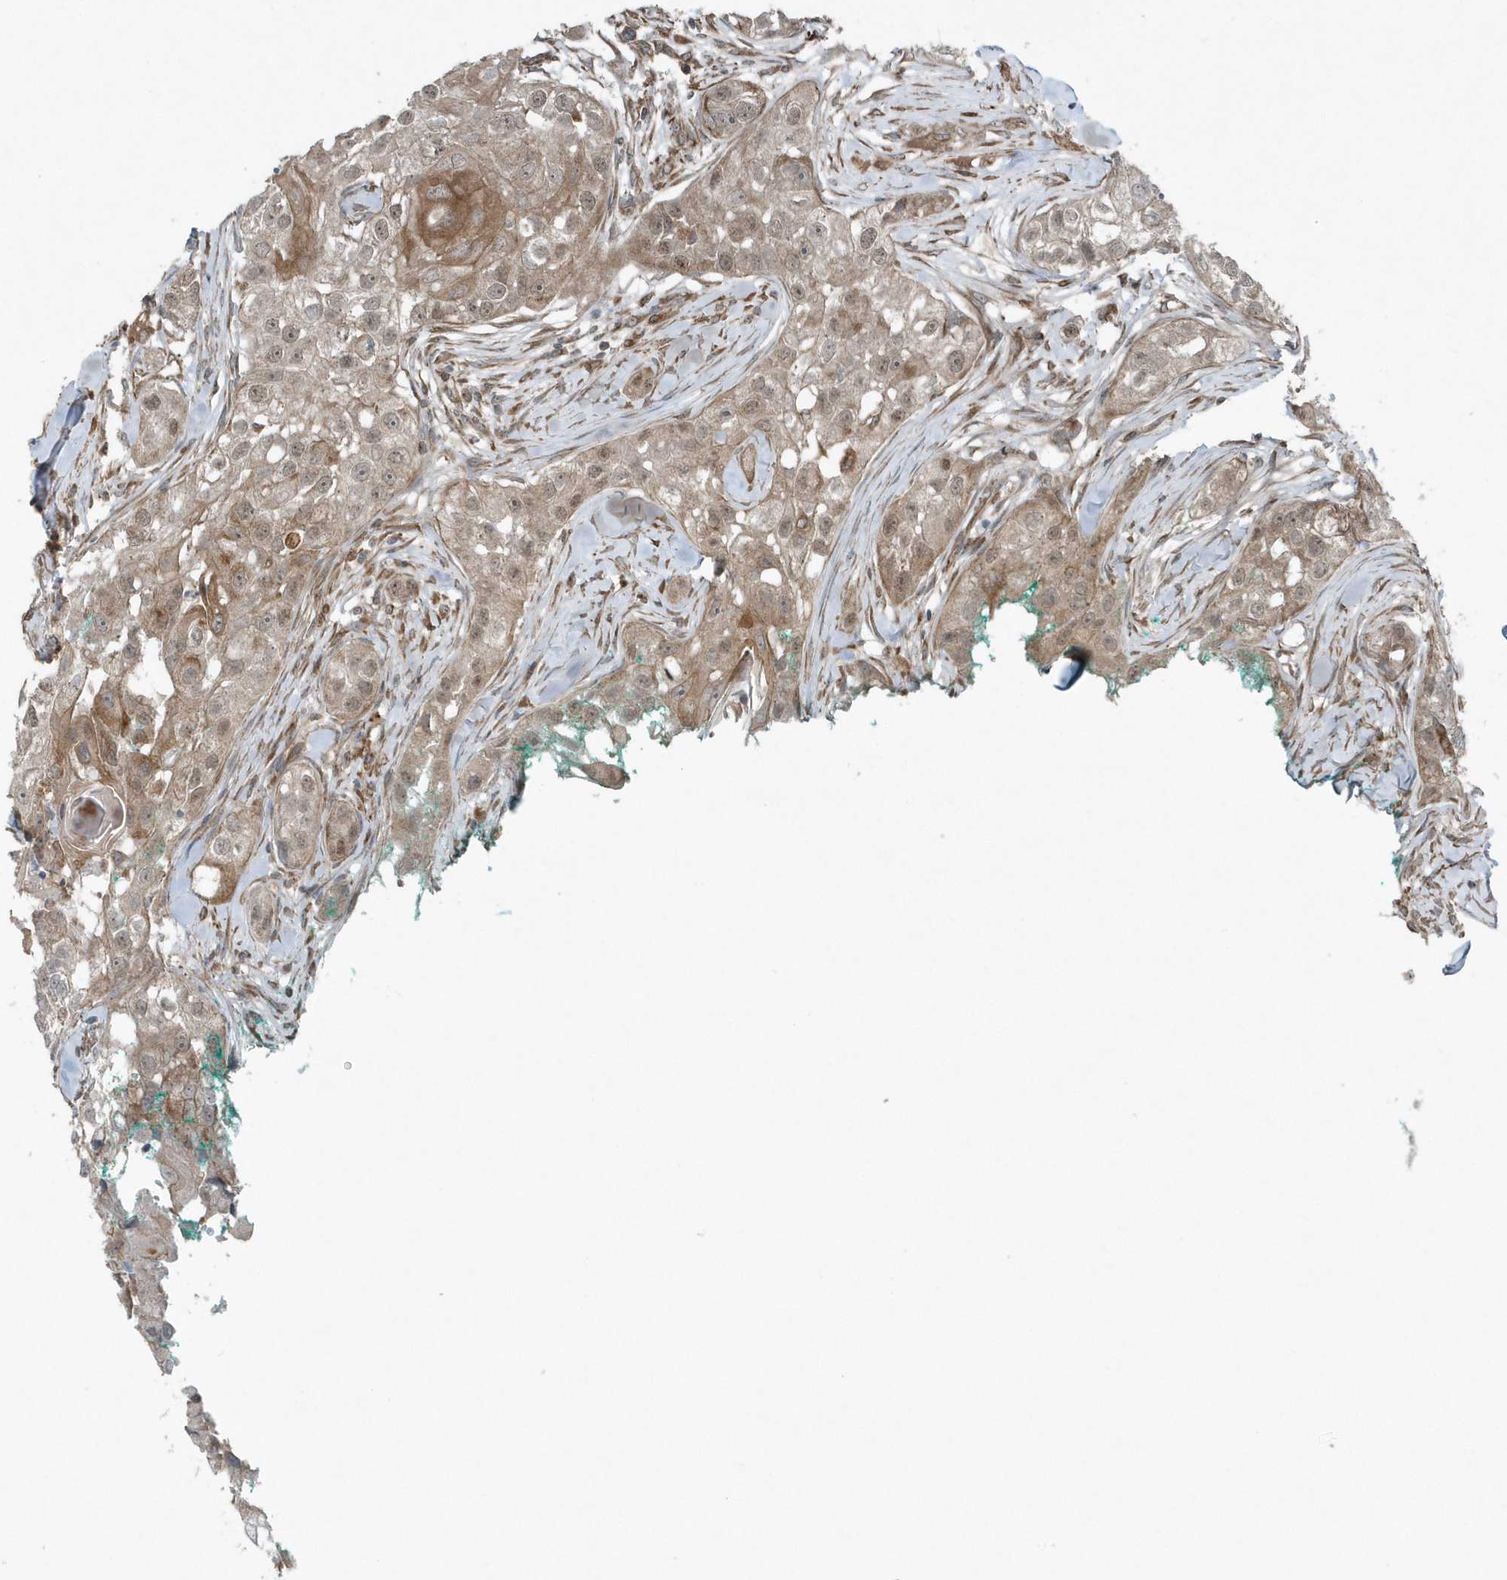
{"staining": {"intensity": "moderate", "quantity": "25%-75%", "location": "cytoplasmic/membranous,nuclear"}, "tissue": "head and neck cancer", "cell_type": "Tumor cells", "image_type": "cancer", "snomed": [{"axis": "morphology", "description": "Normal tissue, NOS"}, {"axis": "morphology", "description": "Squamous cell carcinoma, NOS"}, {"axis": "topography", "description": "Skeletal muscle"}, {"axis": "topography", "description": "Head-Neck"}], "caption": "Immunohistochemistry (IHC) histopathology image of neoplastic tissue: head and neck cancer (squamous cell carcinoma) stained using IHC displays medium levels of moderate protein expression localized specifically in the cytoplasmic/membranous and nuclear of tumor cells, appearing as a cytoplasmic/membranous and nuclear brown color.", "gene": "GCC2", "patient": {"sex": "male", "age": 51}}